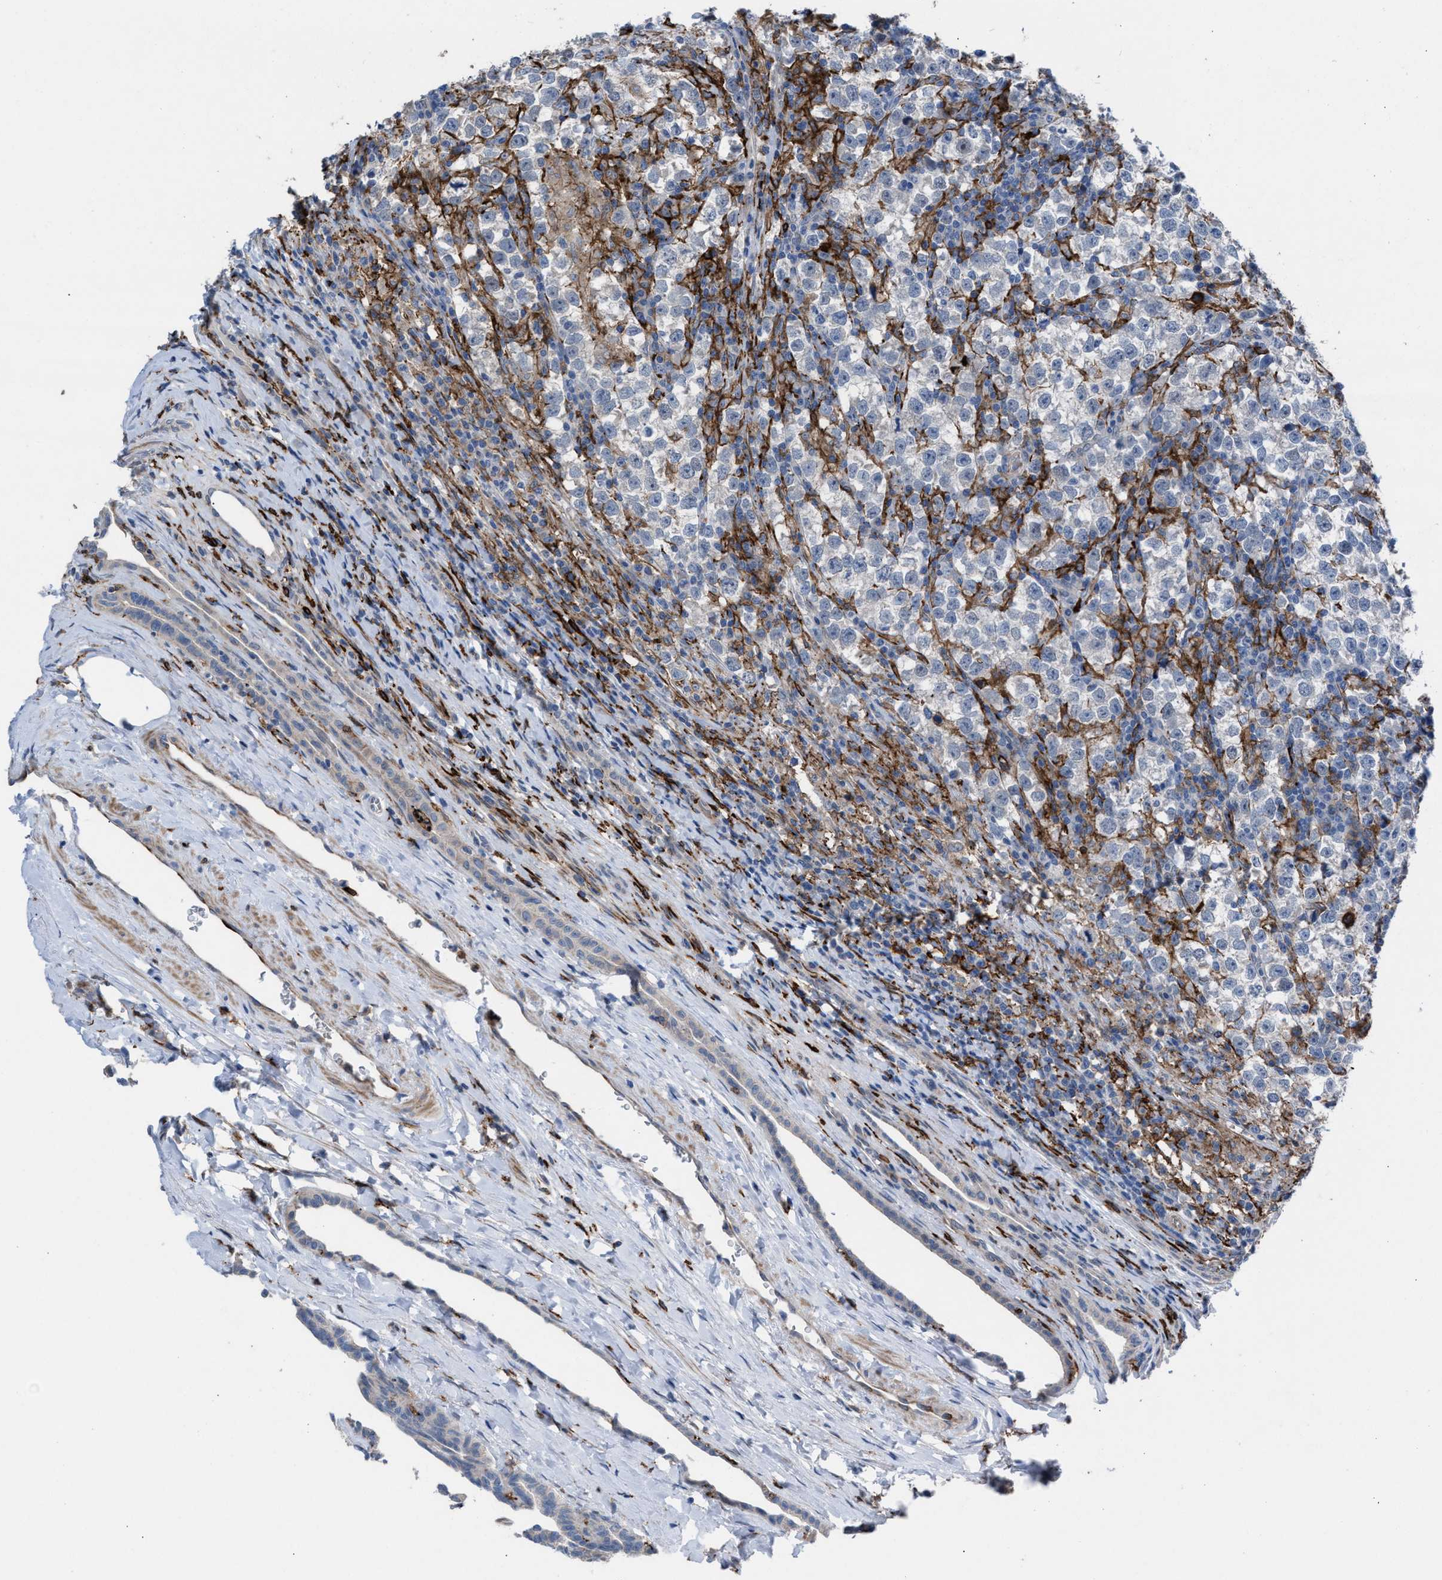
{"staining": {"intensity": "negative", "quantity": "none", "location": "none"}, "tissue": "testis cancer", "cell_type": "Tumor cells", "image_type": "cancer", "snomed": [{"axis": "morphology", "description": "Normal tissue, NOS"}, {"axis": "morphology", "description": "Seminoma, NOS"}, {"axis": "topography", "description": "Testis"}], "caption": "Tumor cells show no significant staining in testis cancer (seminoma).", "gene": "SLC47A1", "patient": {"sex": "male", "age": 43}}